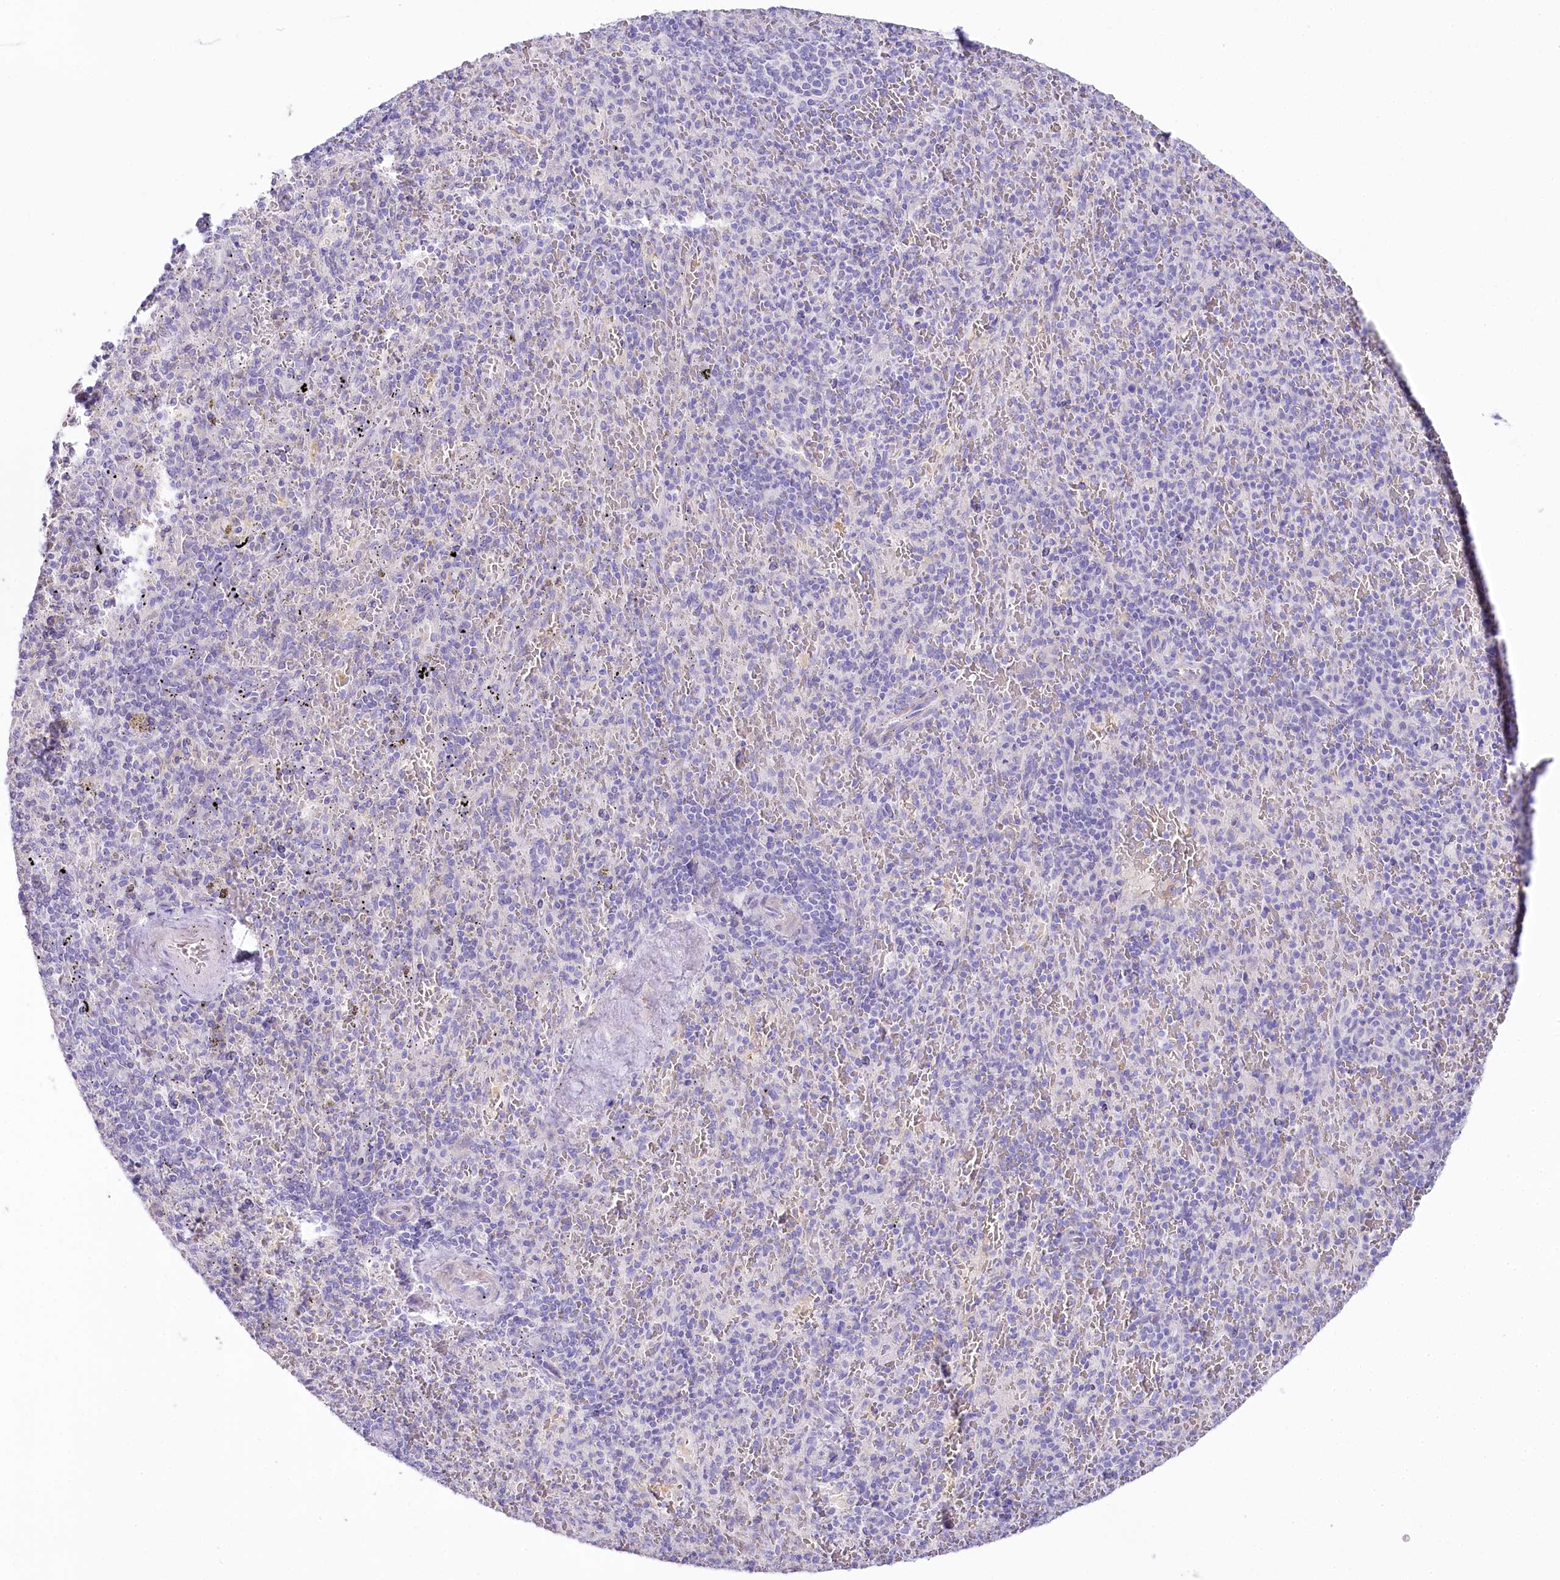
{"staining": {"intensity": "negative", "quantity": "none", "location": "none"}, "tissue": "spleen", "cell_type": "Cells in red pulp", "image_type": "normal", "snomed": [{"axis": "morphology", "description": "Normal tissue, NOS"}, {"axis": "topography", "description": "Spleen"}], "caption": "There is no significant staining in cells in red pulp of spleen. (DAB IHC with hematoxylin counter stain).", "gene": "MYOZ1", "patient": {"sex": "male", "age": 82}}